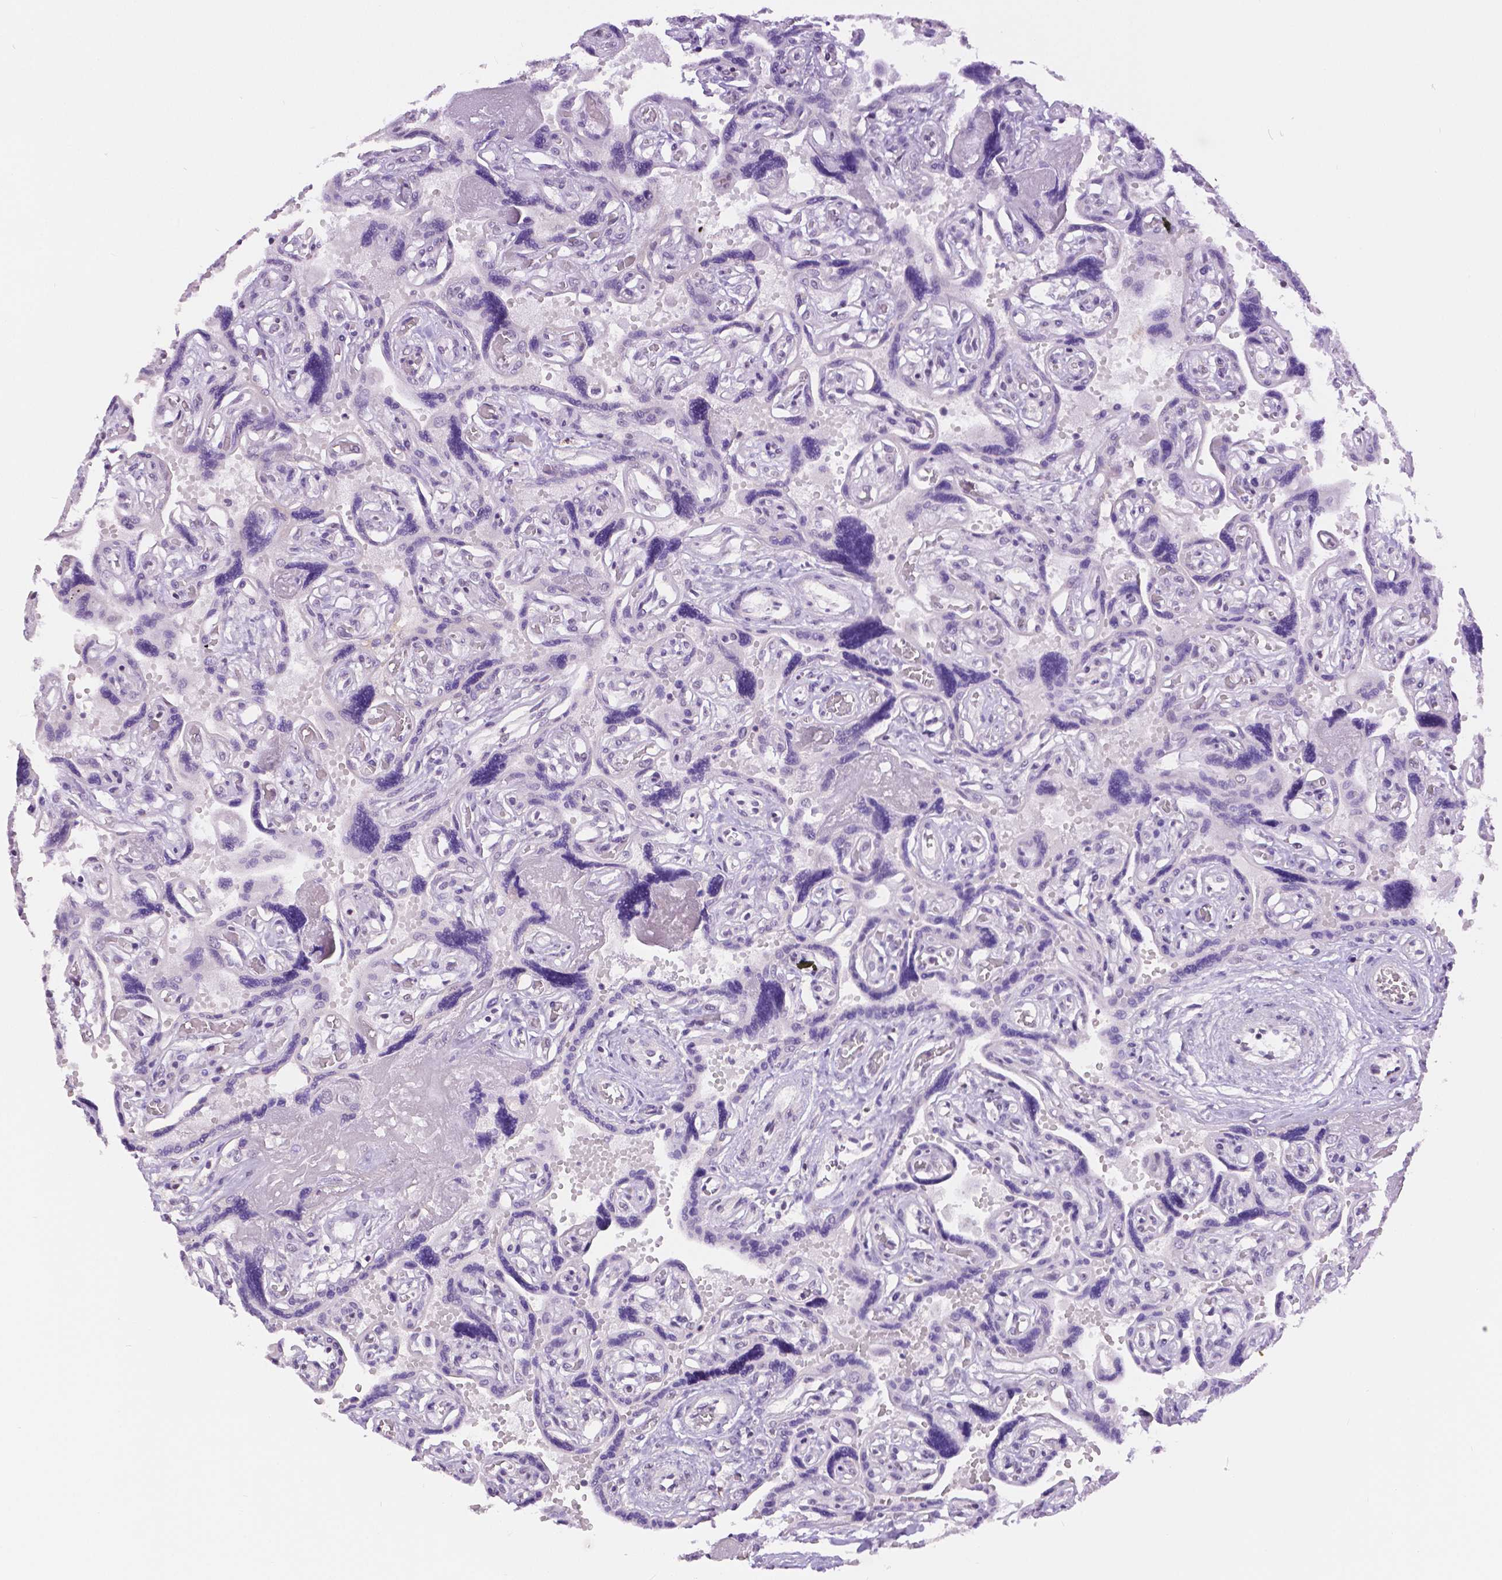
{"staining": {"intensity": "negative", "quantity": "none", "location": "none"}, "tissue": "placenta", "cell_type": "Decidual cells", "image_type": "normal", "snomed": [{"axis": "morphology", "description": "Normal tissue, NOS"}, {"axis": "topography", "description": "Placenta"}], "caption": "The photomicrograph displays no significant positivity in decidual cells of placenta.", "gene": "NHP2", "patient": {"sex": "female", "age": 32}}